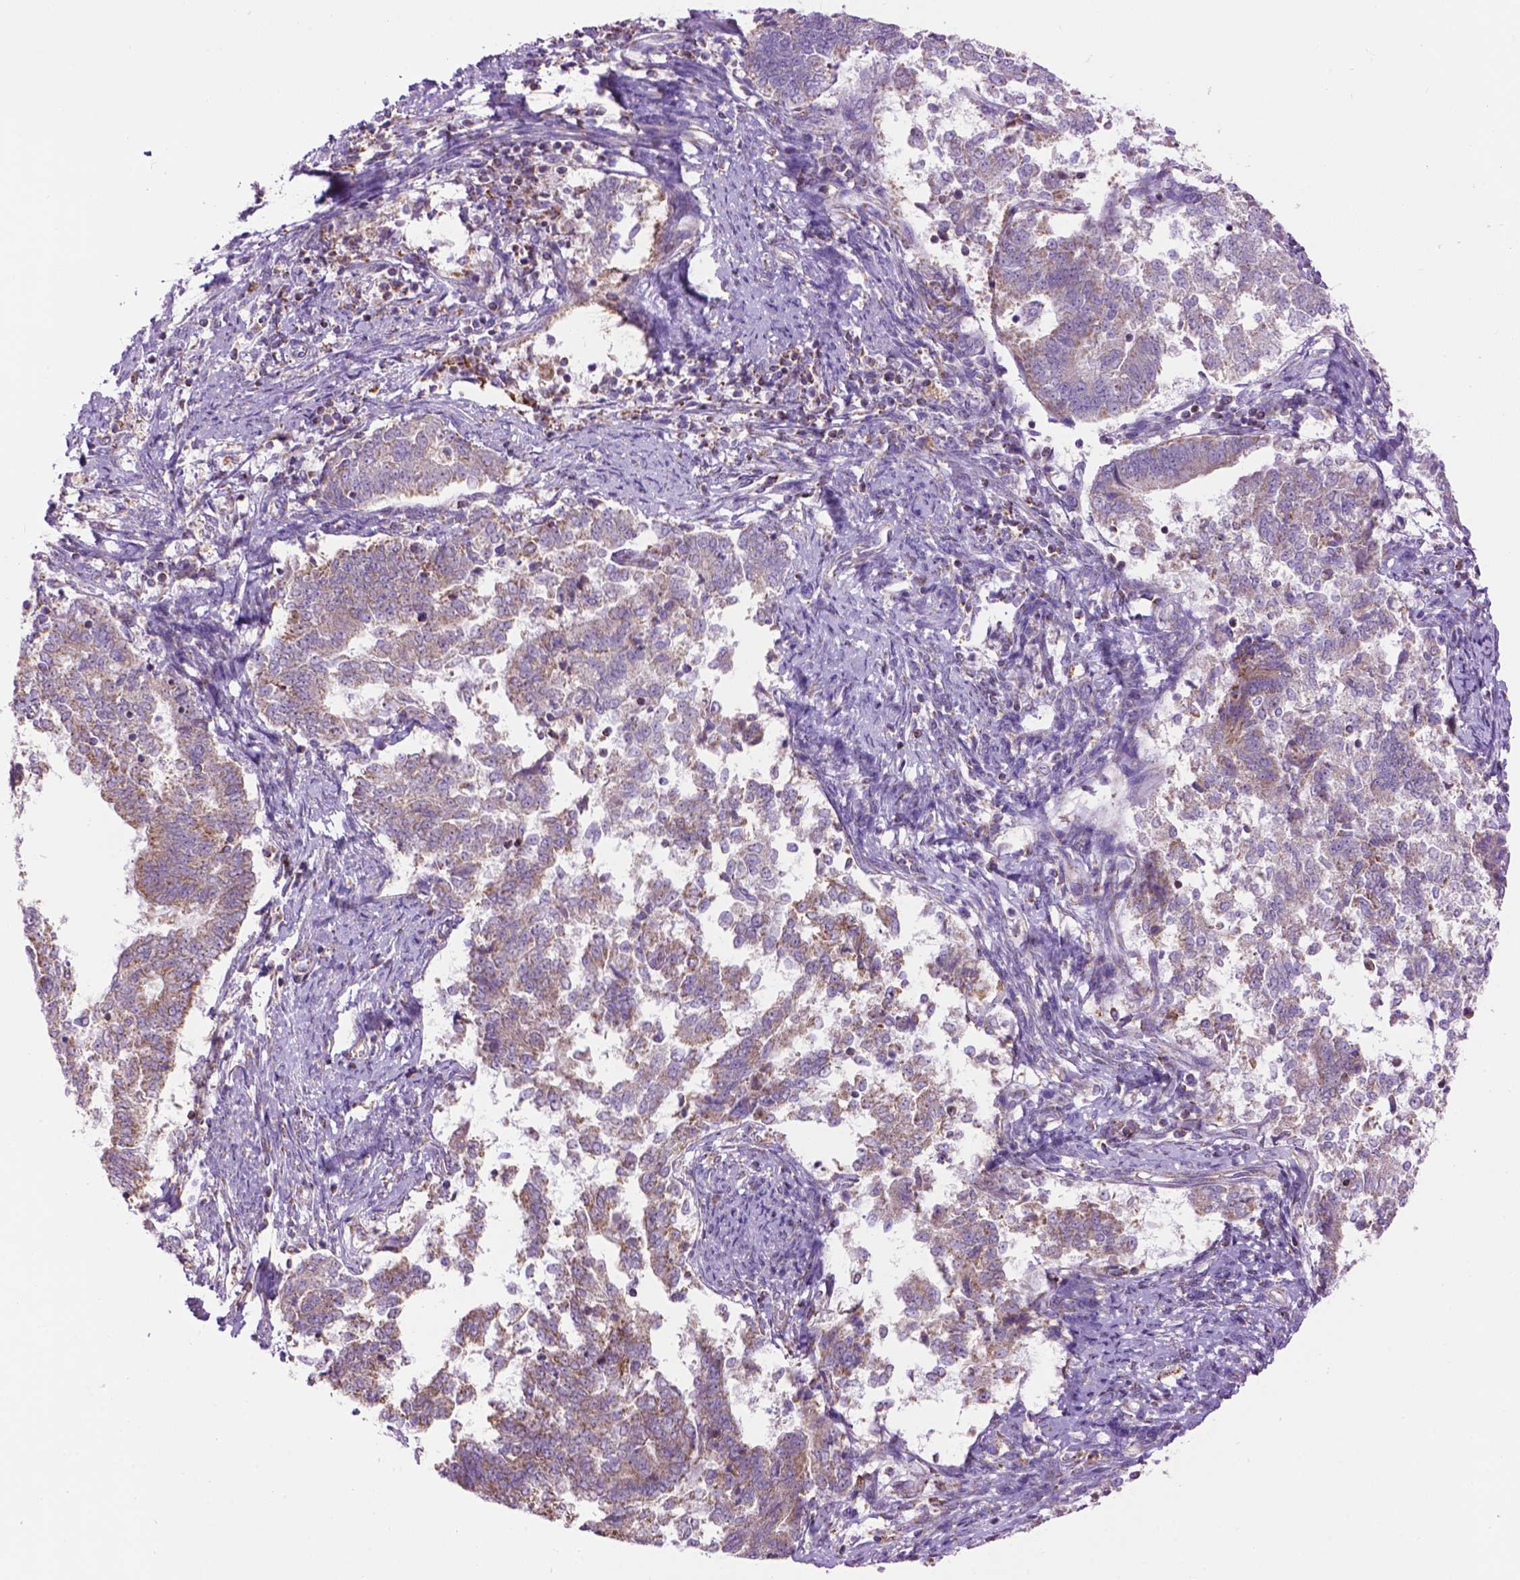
{"staining": {"intensity": "moderate", "quantity": "25%-75%", "location": "cytoplasmic/membranous"}, "tissue": "endometrial cancer", "cell_type": "Tumor cells", "image_type": "cancer", "snomed": [{"axis": "morphology", "description": "Adenocarcinoma, NOS"}, {"axis": "topography", "description": "Endometrium"}], "caption": "IHC micrograph of human endometrial adenocarcinoma stained for a protein (brown), which shows medium levels of moderate cytoplasmic/membranous staining in approximately 25%-75% of tumor cells.", "gene": "PYCR3", "patient": {"sex": "female", "age": 65}}